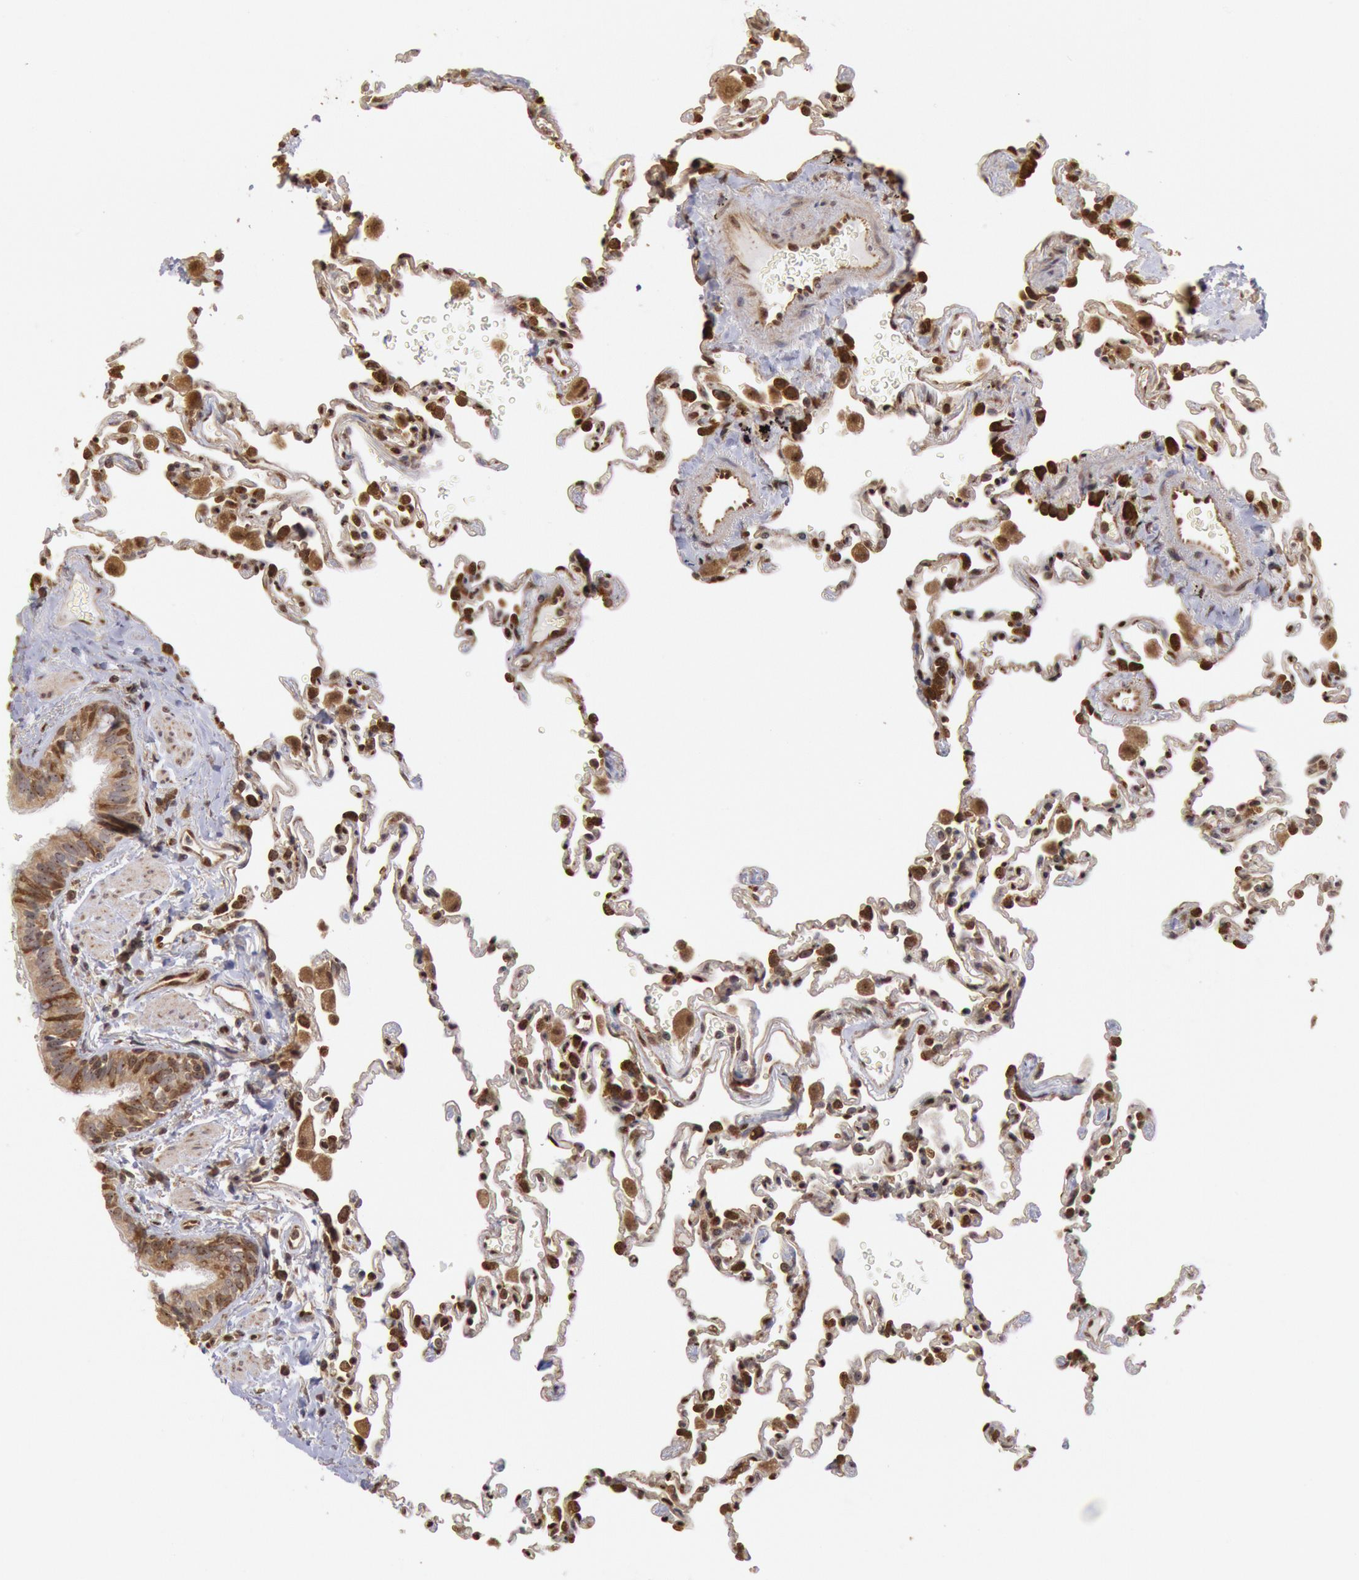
{"staining": {"intensity": "moderate", "quantity": "25%-75%", "location": "nuclear"}, "tissue": "lung", "cell_type": "Alveolar cells", "image_type": "normal", "snomed": [{"axis": "morphology", "description": "Normal tissue, NOS"}, {"axis": "topography", "description": "Lung"}], "caption": "High-power microscopy captured an immunohistochemistry photomicrograph of unremarkable lung, revealing moderate nuclear staining in about 25%-75% of alveolar cells.", "gene": "STX17", "patient": {"sex": "male", "age": 59}}